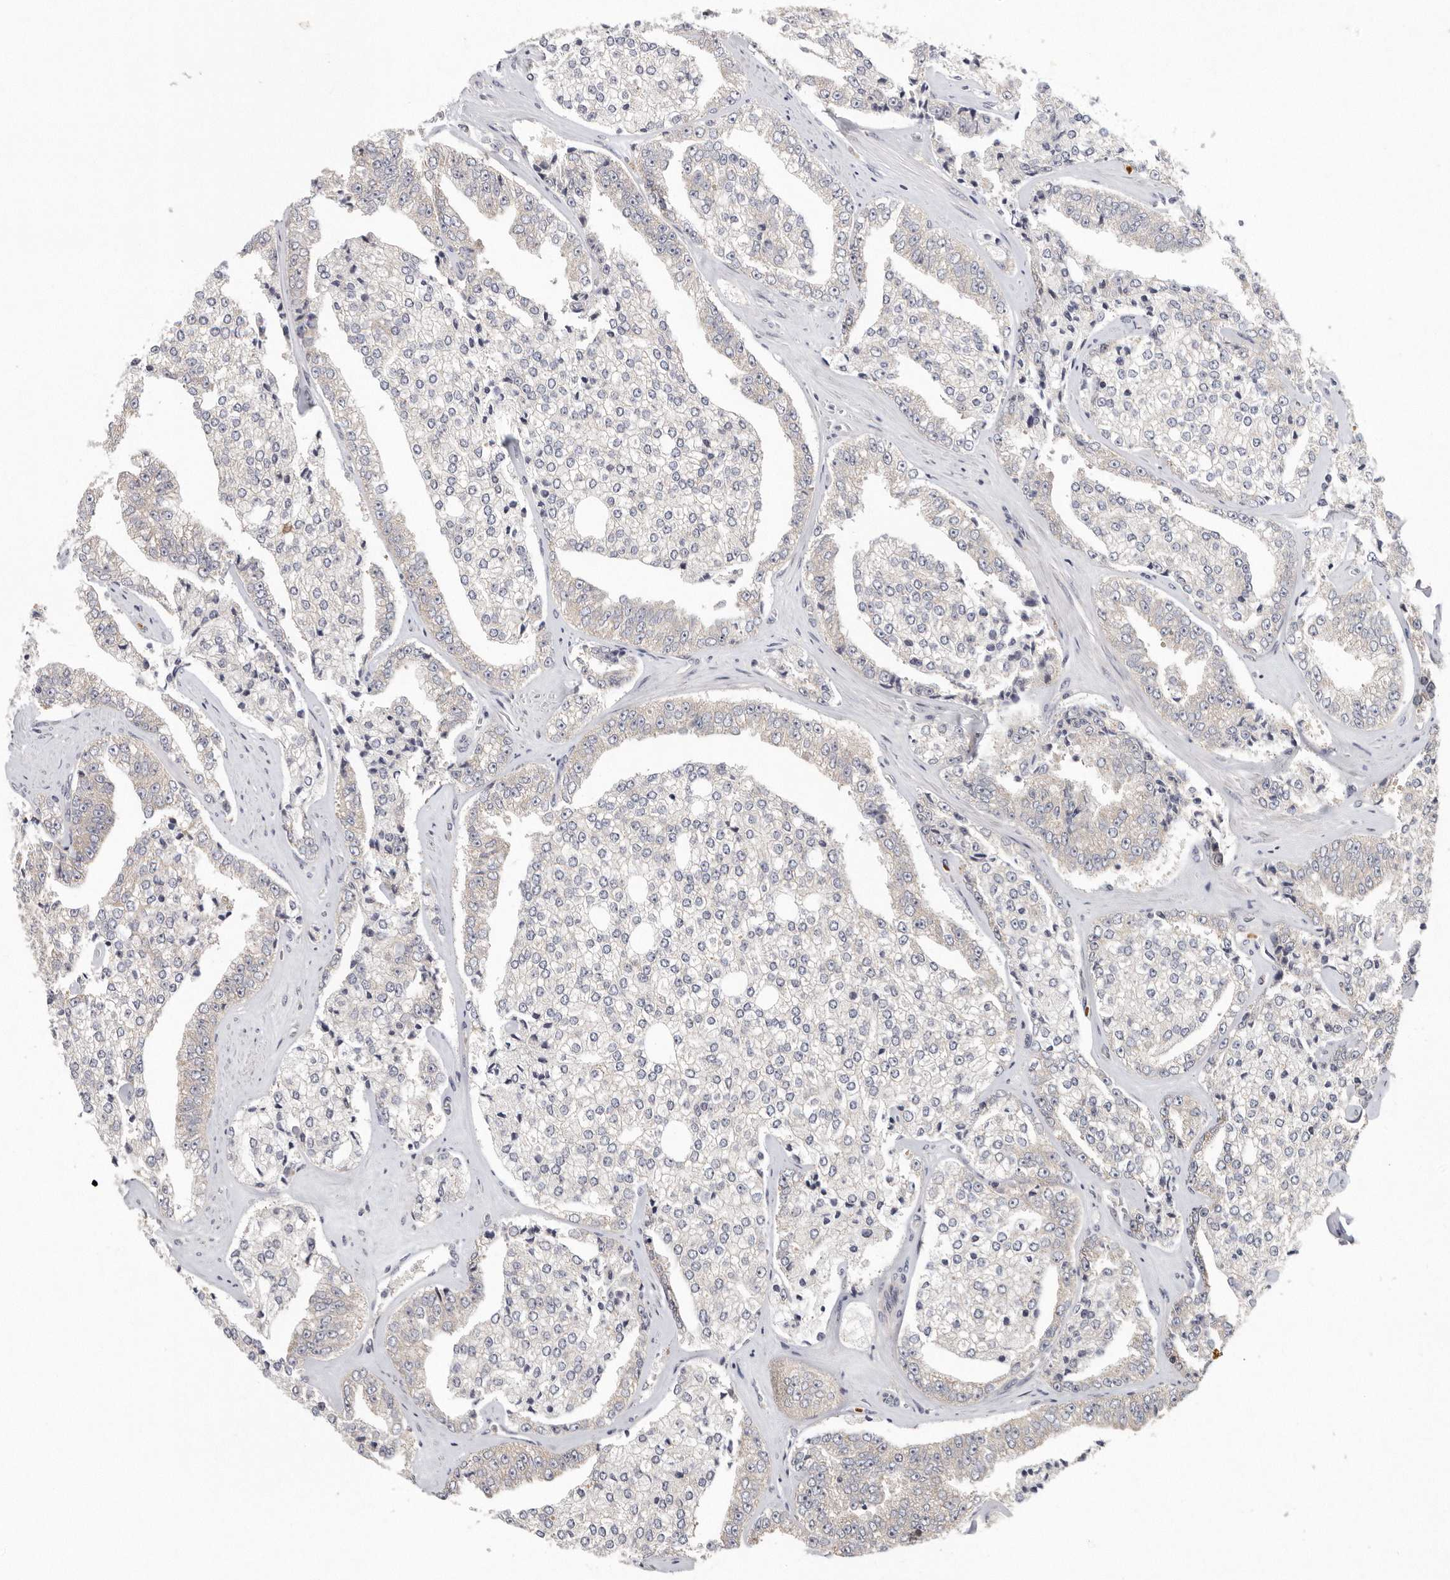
{"staining": {"intensity": "negative", "quantity": "none", "location": "none"}, "tissue": "prostate cancer", "cell_type": "Tumor cells", "image_type": "cancer", "snomed": [{"axis": "morphology", "description": "Adenocarcinoma, High grade"}, {"axis": "topography", "description": "Prostate"}], "caption": "High-grade adenocarcinoma (prostate) was stained to show a protein in brown. There is no significant staining in tumor cells.", "gene": "CFAP298", "patient": {"sex": "male", "age": 71}}